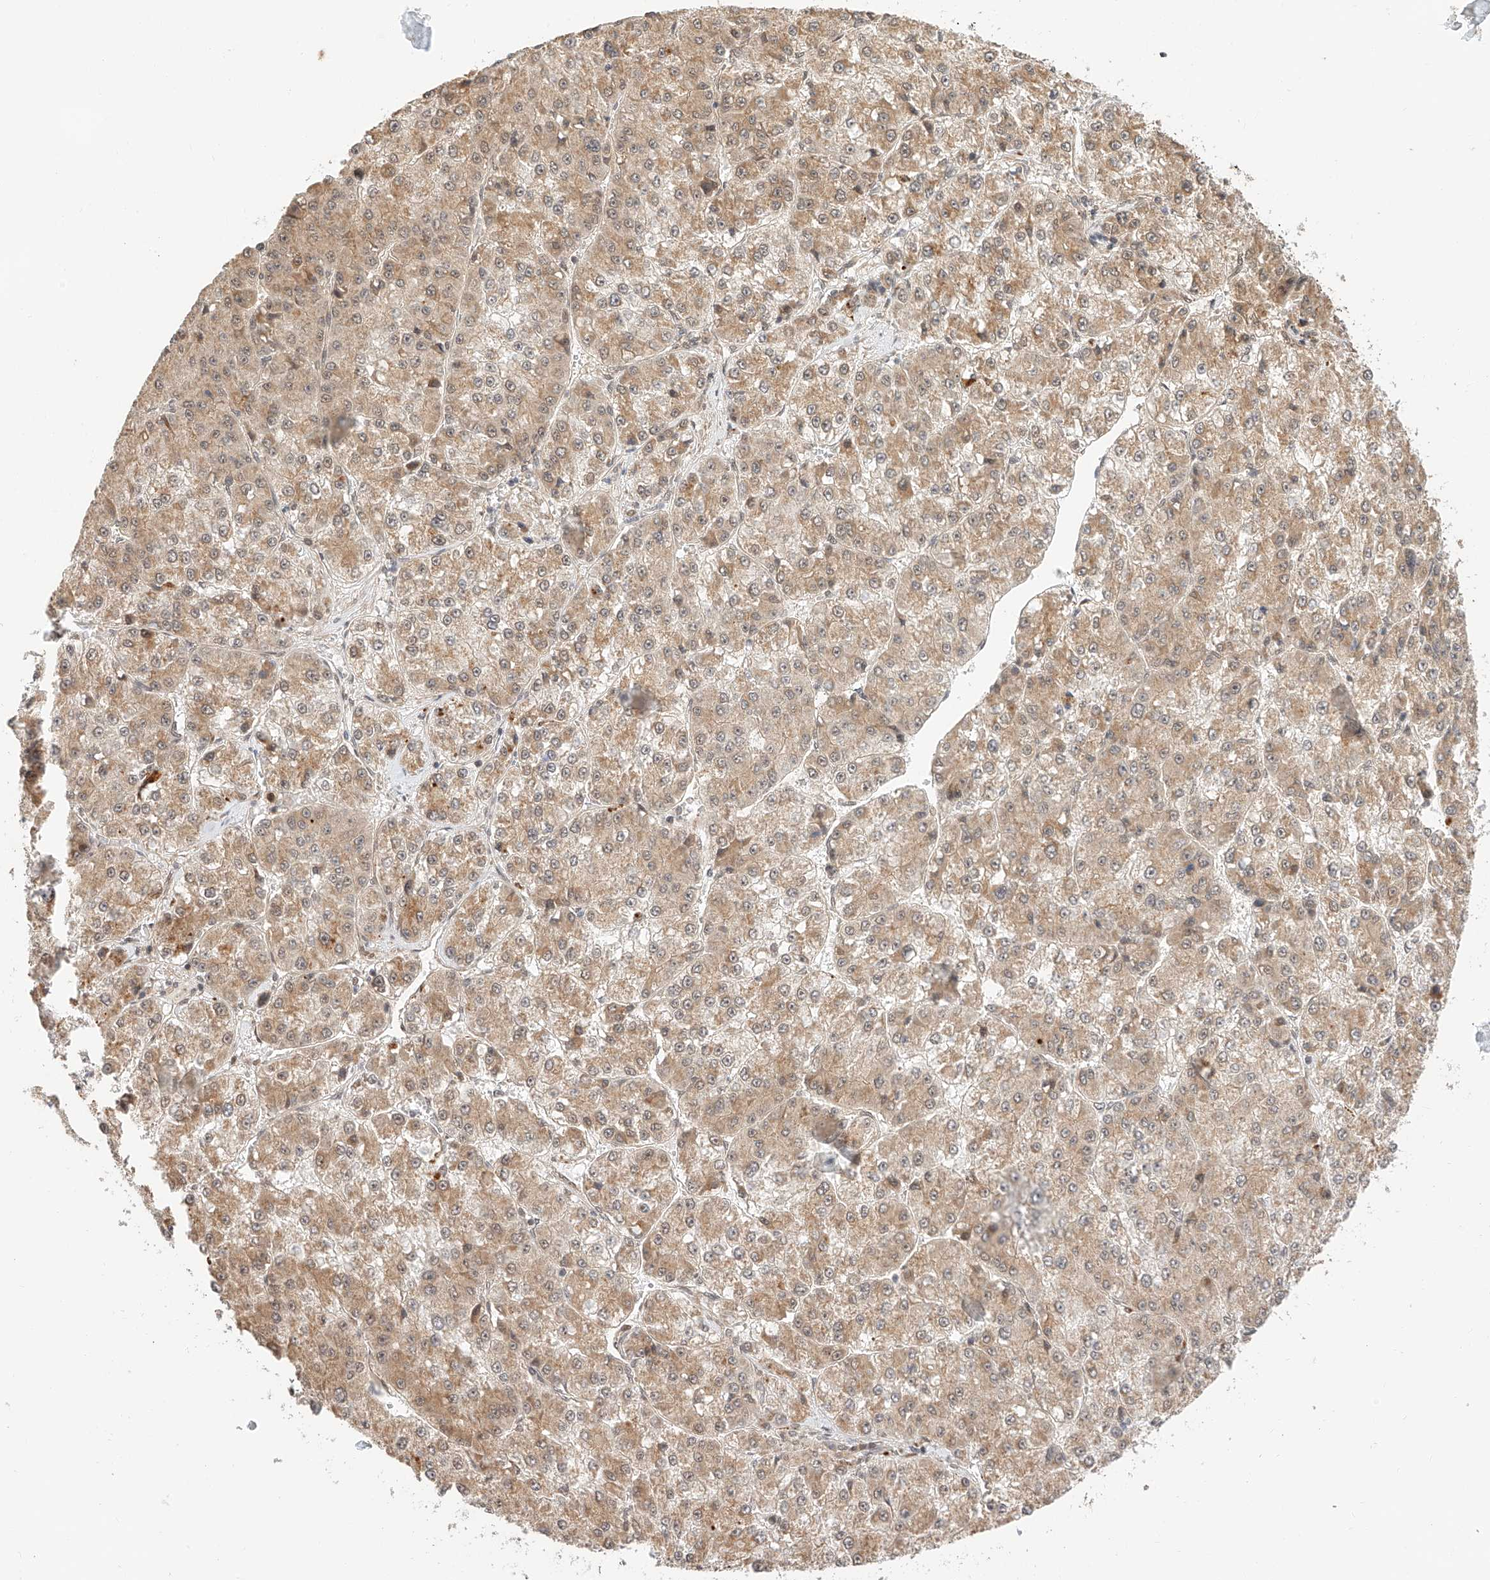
{"staining": {"intensity": "weak", "quantity": "25%-75%", "location": "cytoplasmic/membranous"}, "tissue": "liver cancer", "cell_type": "Tumor cells", "image_type": "cancer", "snomed": [{"axis": "morphology", "description": "Carcinoma, Hepatocellular, NOS"}, {"axis": "topography", "description": "Liver"}], "caption": "The image displays a brown stain indicating the presence of a protein in the cytoplasmic/membranous of tumor cells in liver cancer. Using DAB (3,3'-diaminobenzidine) (brown) and hematoxylin (blue) stains, captured at high magnification using brightfield microscopy.", "gene": "EIF4H", "patient": {"sex": "female", "age": 73}}